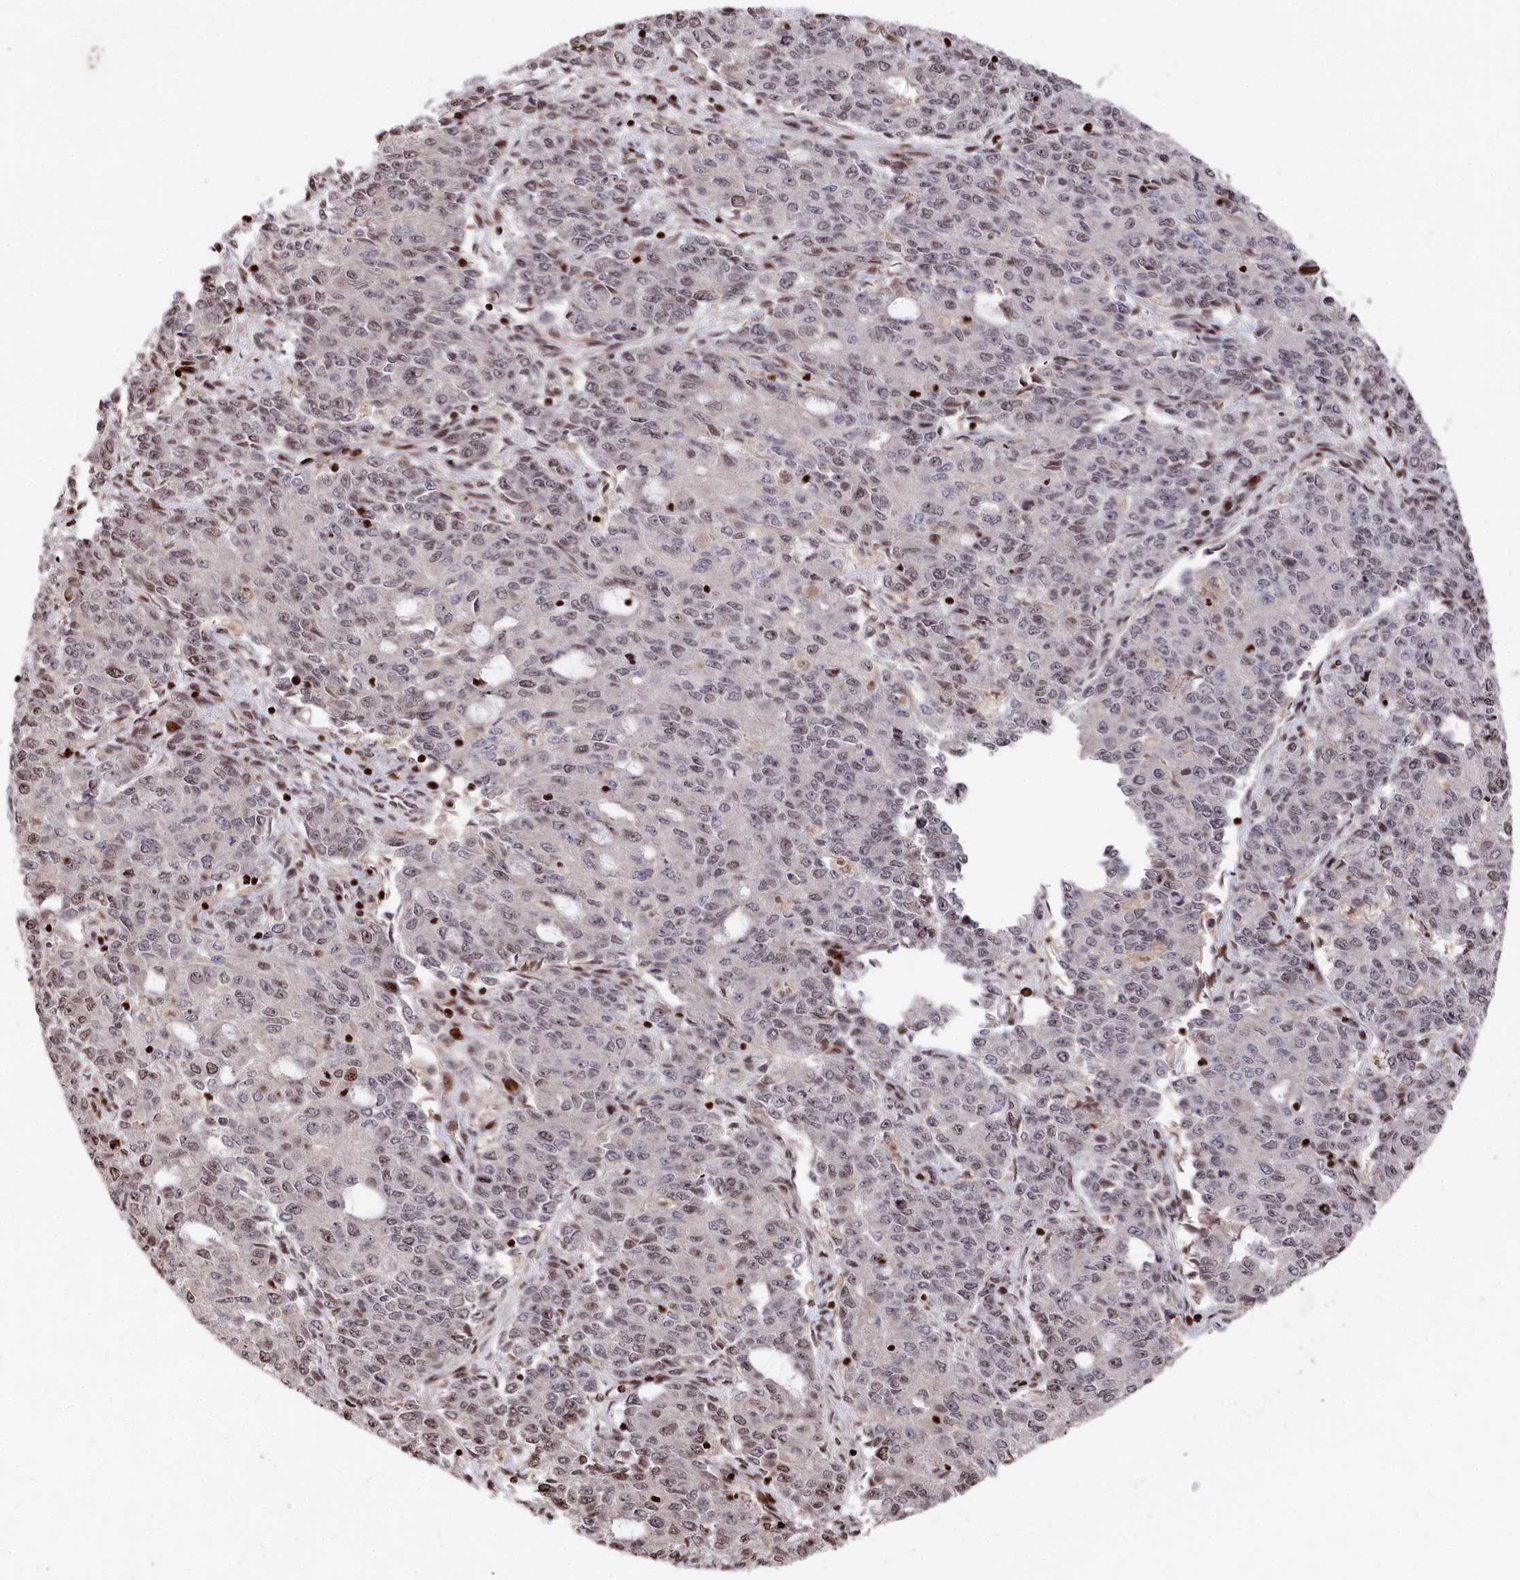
{"staining": {"intensity": "negative", "quantity": "none", "location": "none"}, "tissue": "endometrial cancer", "cell_type": "Tumor cells", "image_type": "cancer", "snomed": [{"axis": "morphology", "description": "Adenocarcinoma, NOS"}, {"axis": "topography", "description": "Endometrium"}], "caption": "Immunohistochemical staining of endometrial adenocarcinoma exhibits no significant expression in tumor cells.", "gene": "MCF2L2", "patient": {"sex": "female", "age": 50}}